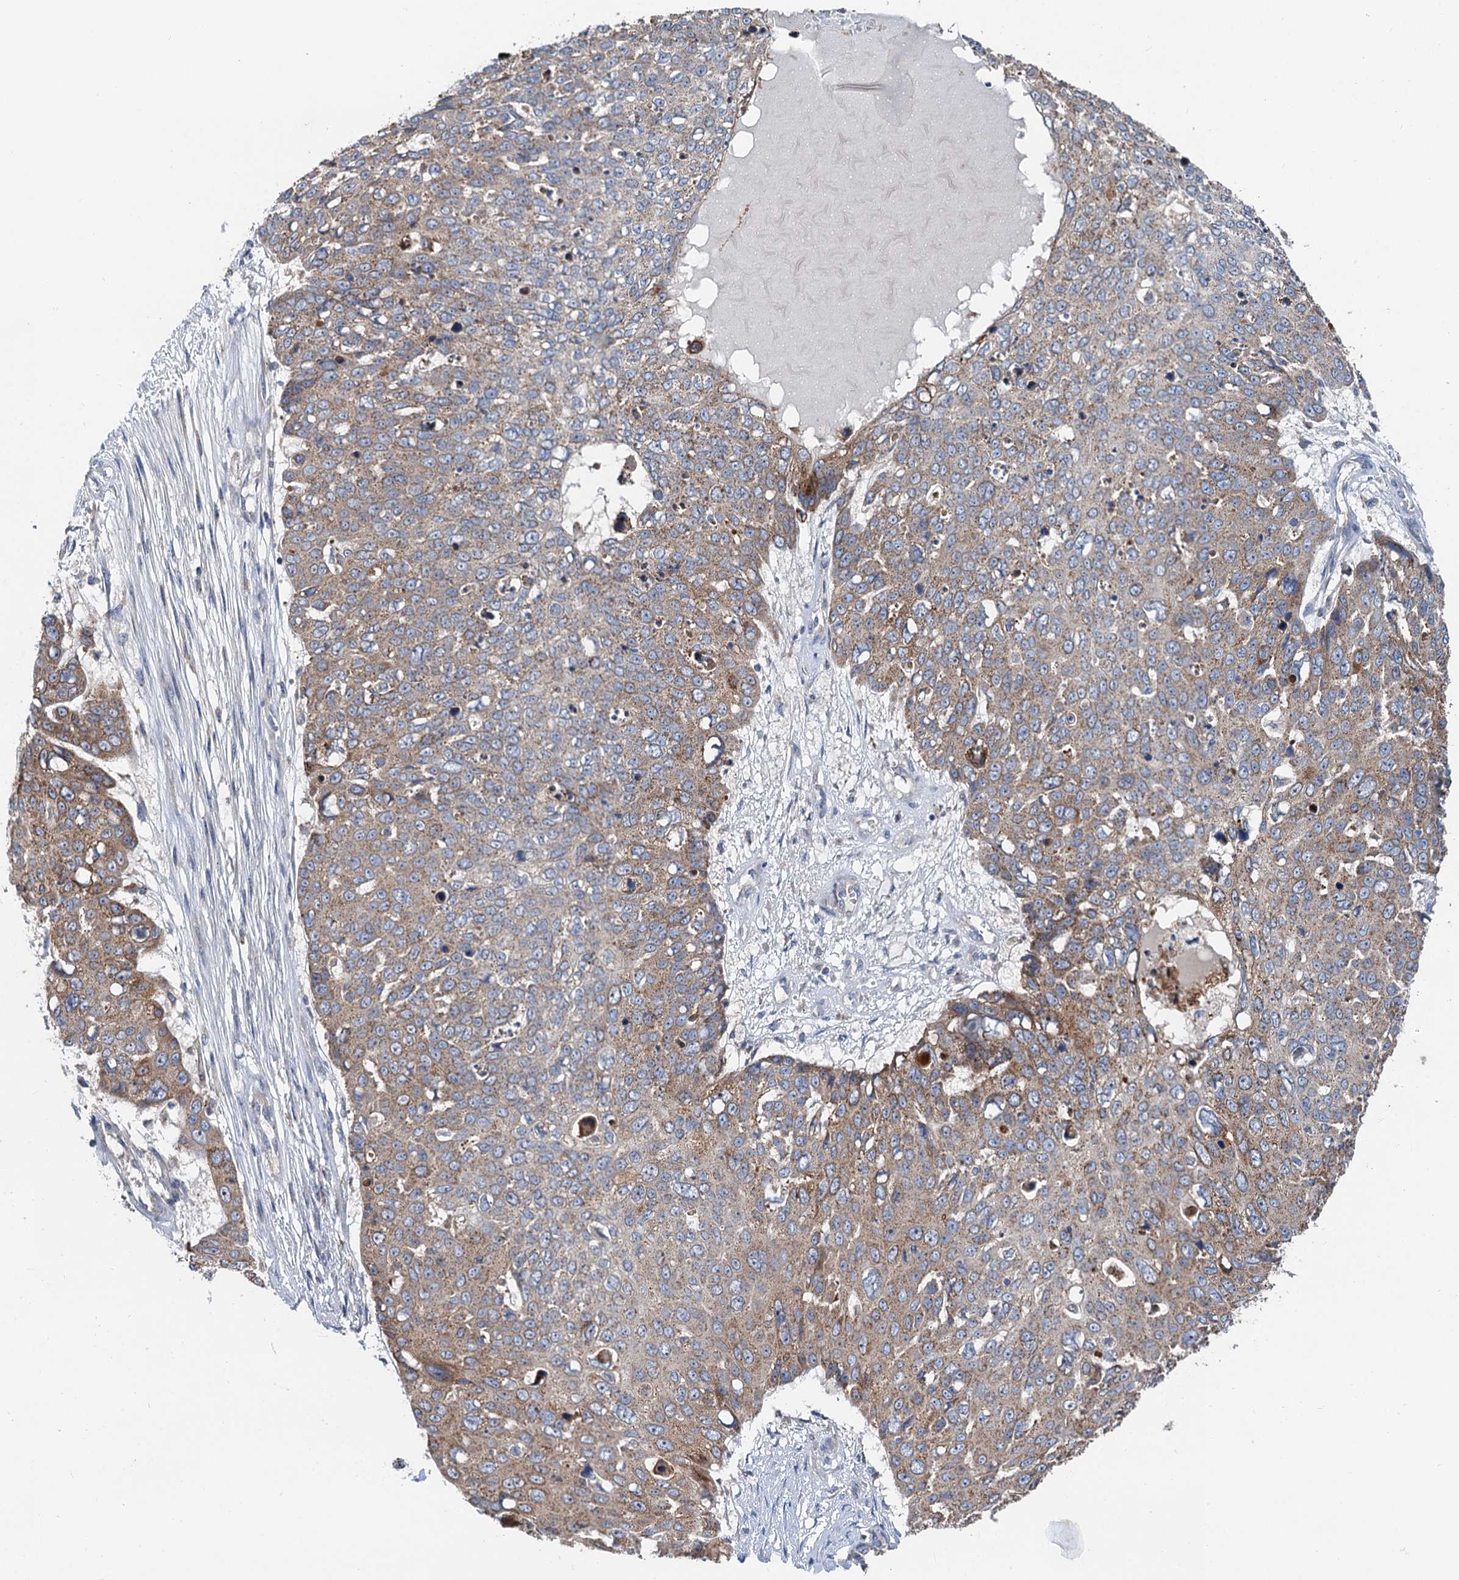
{"staining": {"intensity": "moderate", "quantity": "25%-75%", "location": "cytoplasmic/membranous"}, "tissue": "skin cancer", "cell_type": "Tumor cells", "image_type": "cancer", "snomed": [{"axis": "morphology", "description": "Squamous cell carcinoma, NOS"}, {"axis": "topography", "description": "Skin"}], "caption": "The immunohistochemical stain shows moderate cytoplasmic/membranous staining in tumor cells of skin cancer (squamous cell carcinoma) tissue.", "gene": "ANKRD26", "patient": {"sex": "male", "age": 71}}